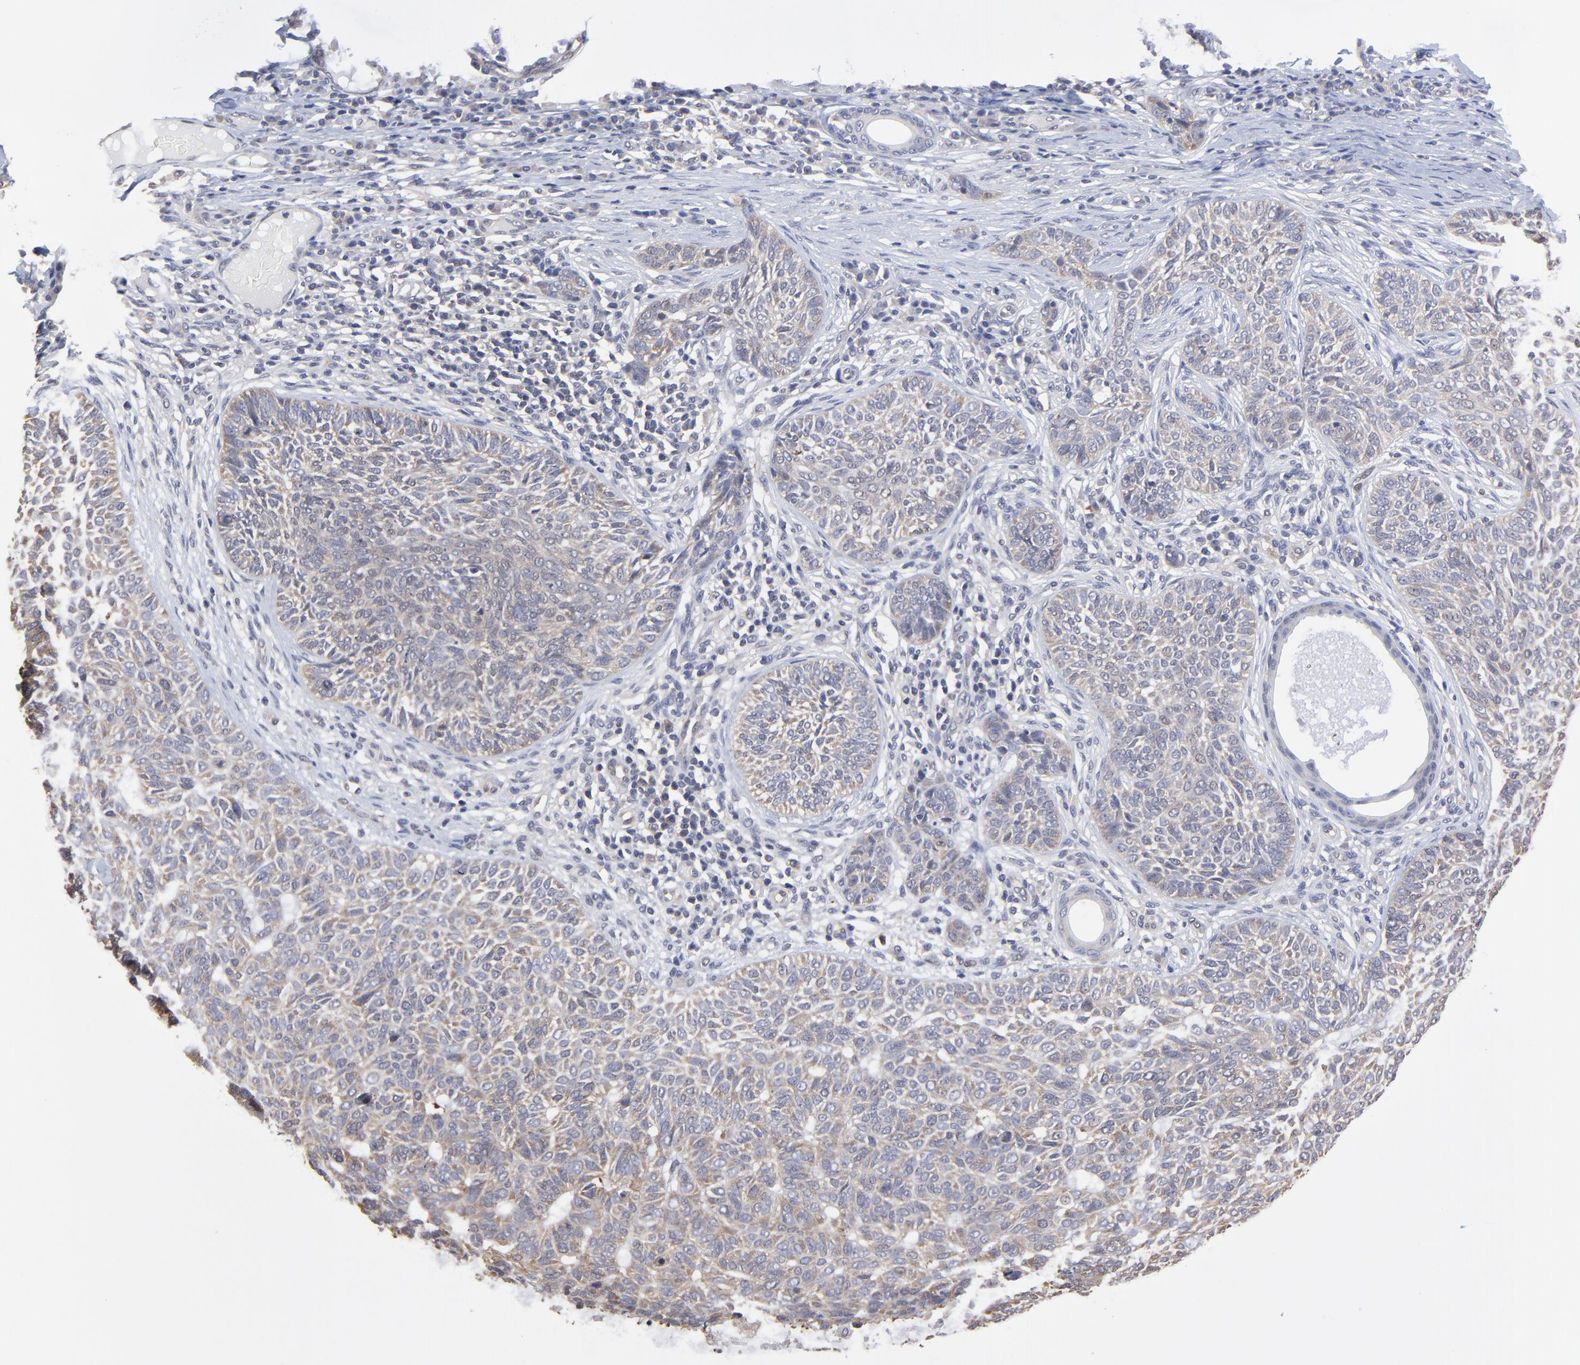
{"staining": {"intensity": "weak", "quantity": ">75%", "location": "cytoplasmic/membranous"}, "tissue": "skin cancer", "cell_type": "Tumor cells", "image_type": "cancer", "snomed": [{"axis": "morphology", "description": "Basal cell carcinoma"}, {"axis": "topography", "description": "Skin"}], "caption": "A brown stain labels weak cytoplasmic/membranous positivity of a protein in skin basal cell carcinoma tumor cells. (Brightfield microscopy of DAB IHC at high magnification).", "gene": "CCT2", "patient": {"sex": "male", "age": 87}}